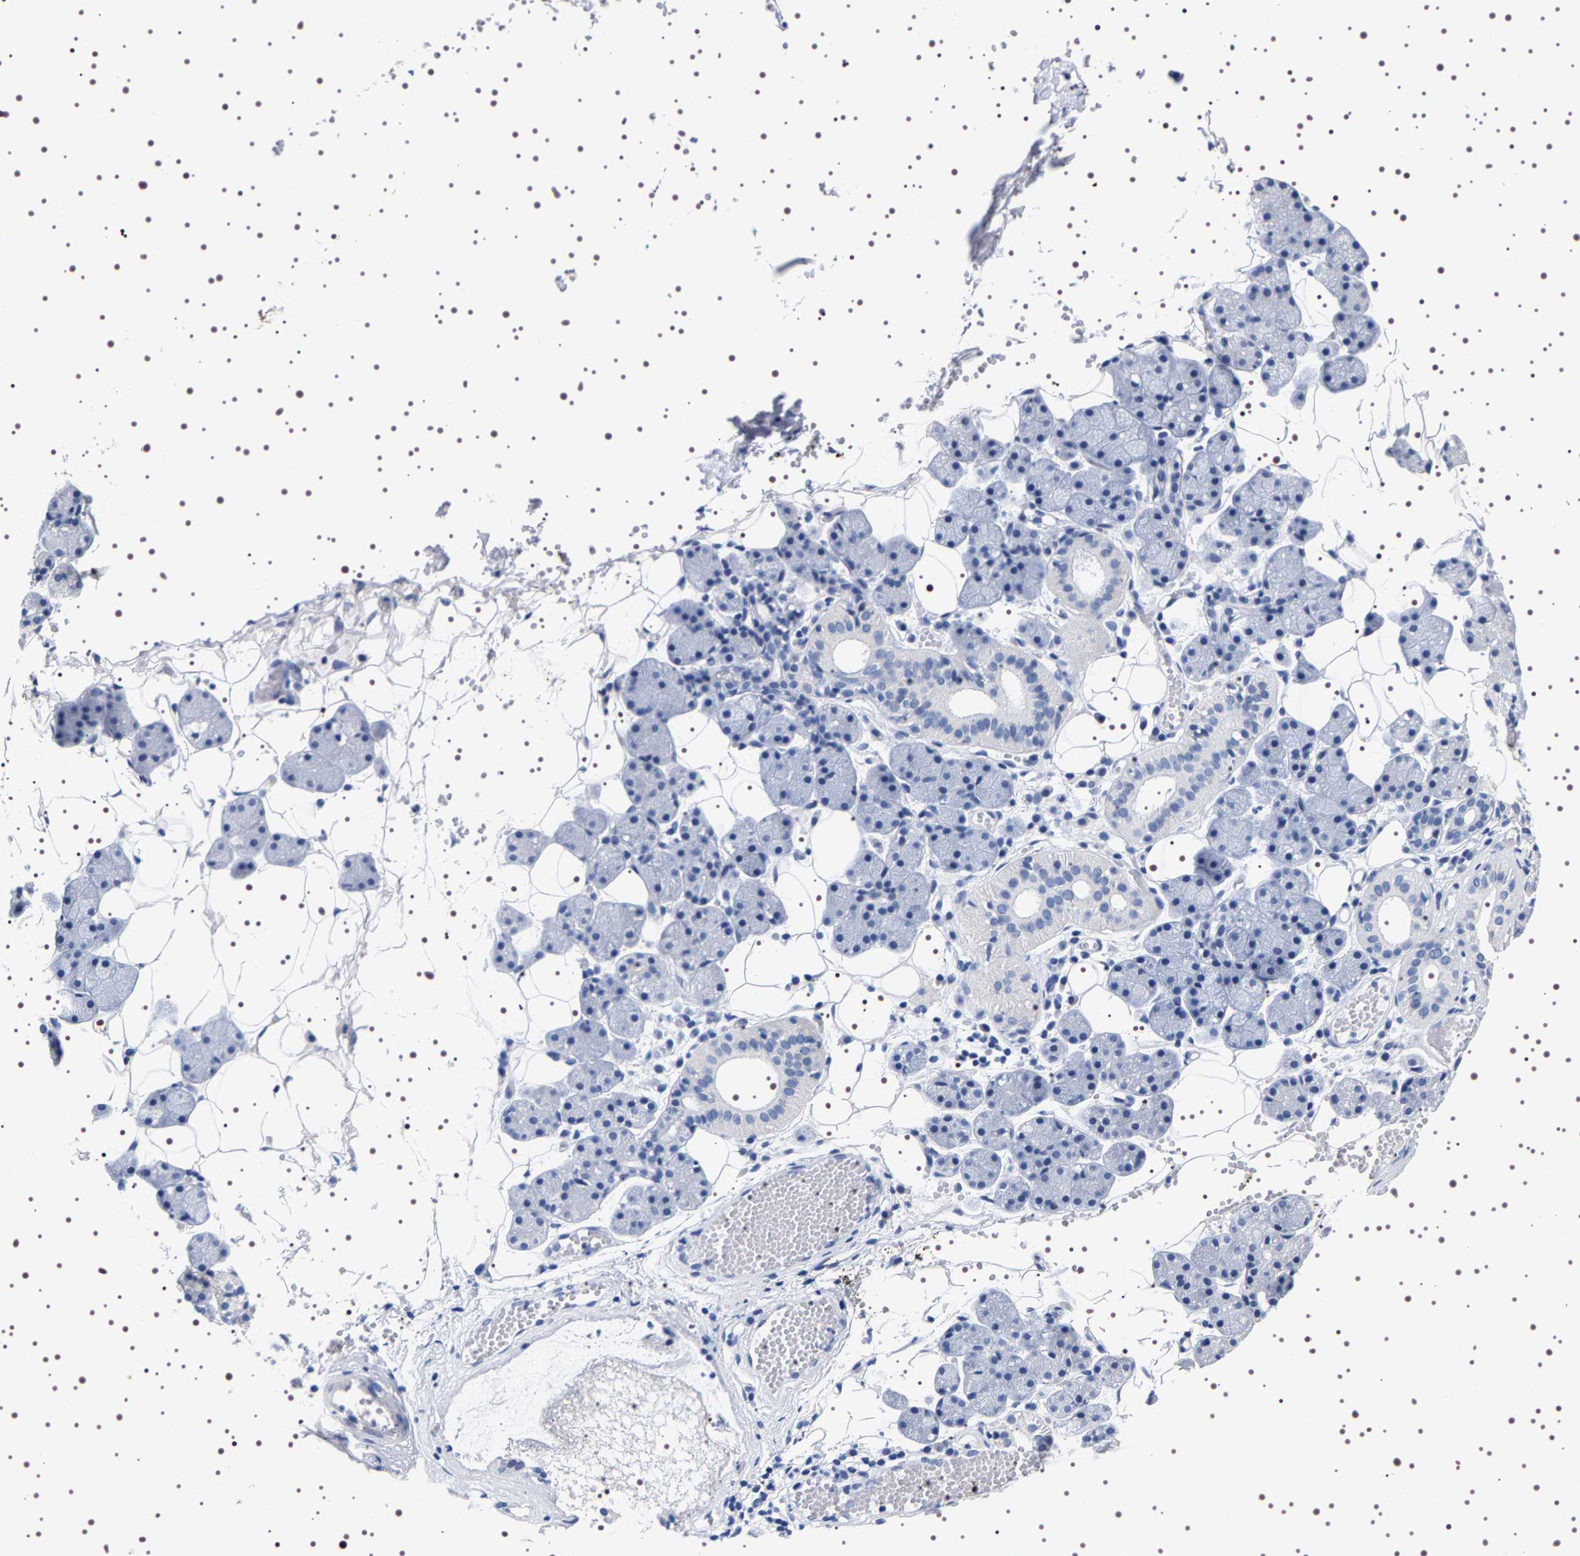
{"staining": {"intensity": "negative", "quantity": "none", "location": "none"}, "tissue": "salivary gland", "cell_type": "Glandular cells", "image_type": "normal", "snomed": [{"axis": "morphology", "description": "Normal tissue, NOS"}, {"axis": "topography", "description": "Salivary gland"}], "caption": "The micrograph exhibits no significant staining in glandular cells of salivary gland.", "gene": "UBQLN3", "patient": {"sex": "female", "age": 33}}